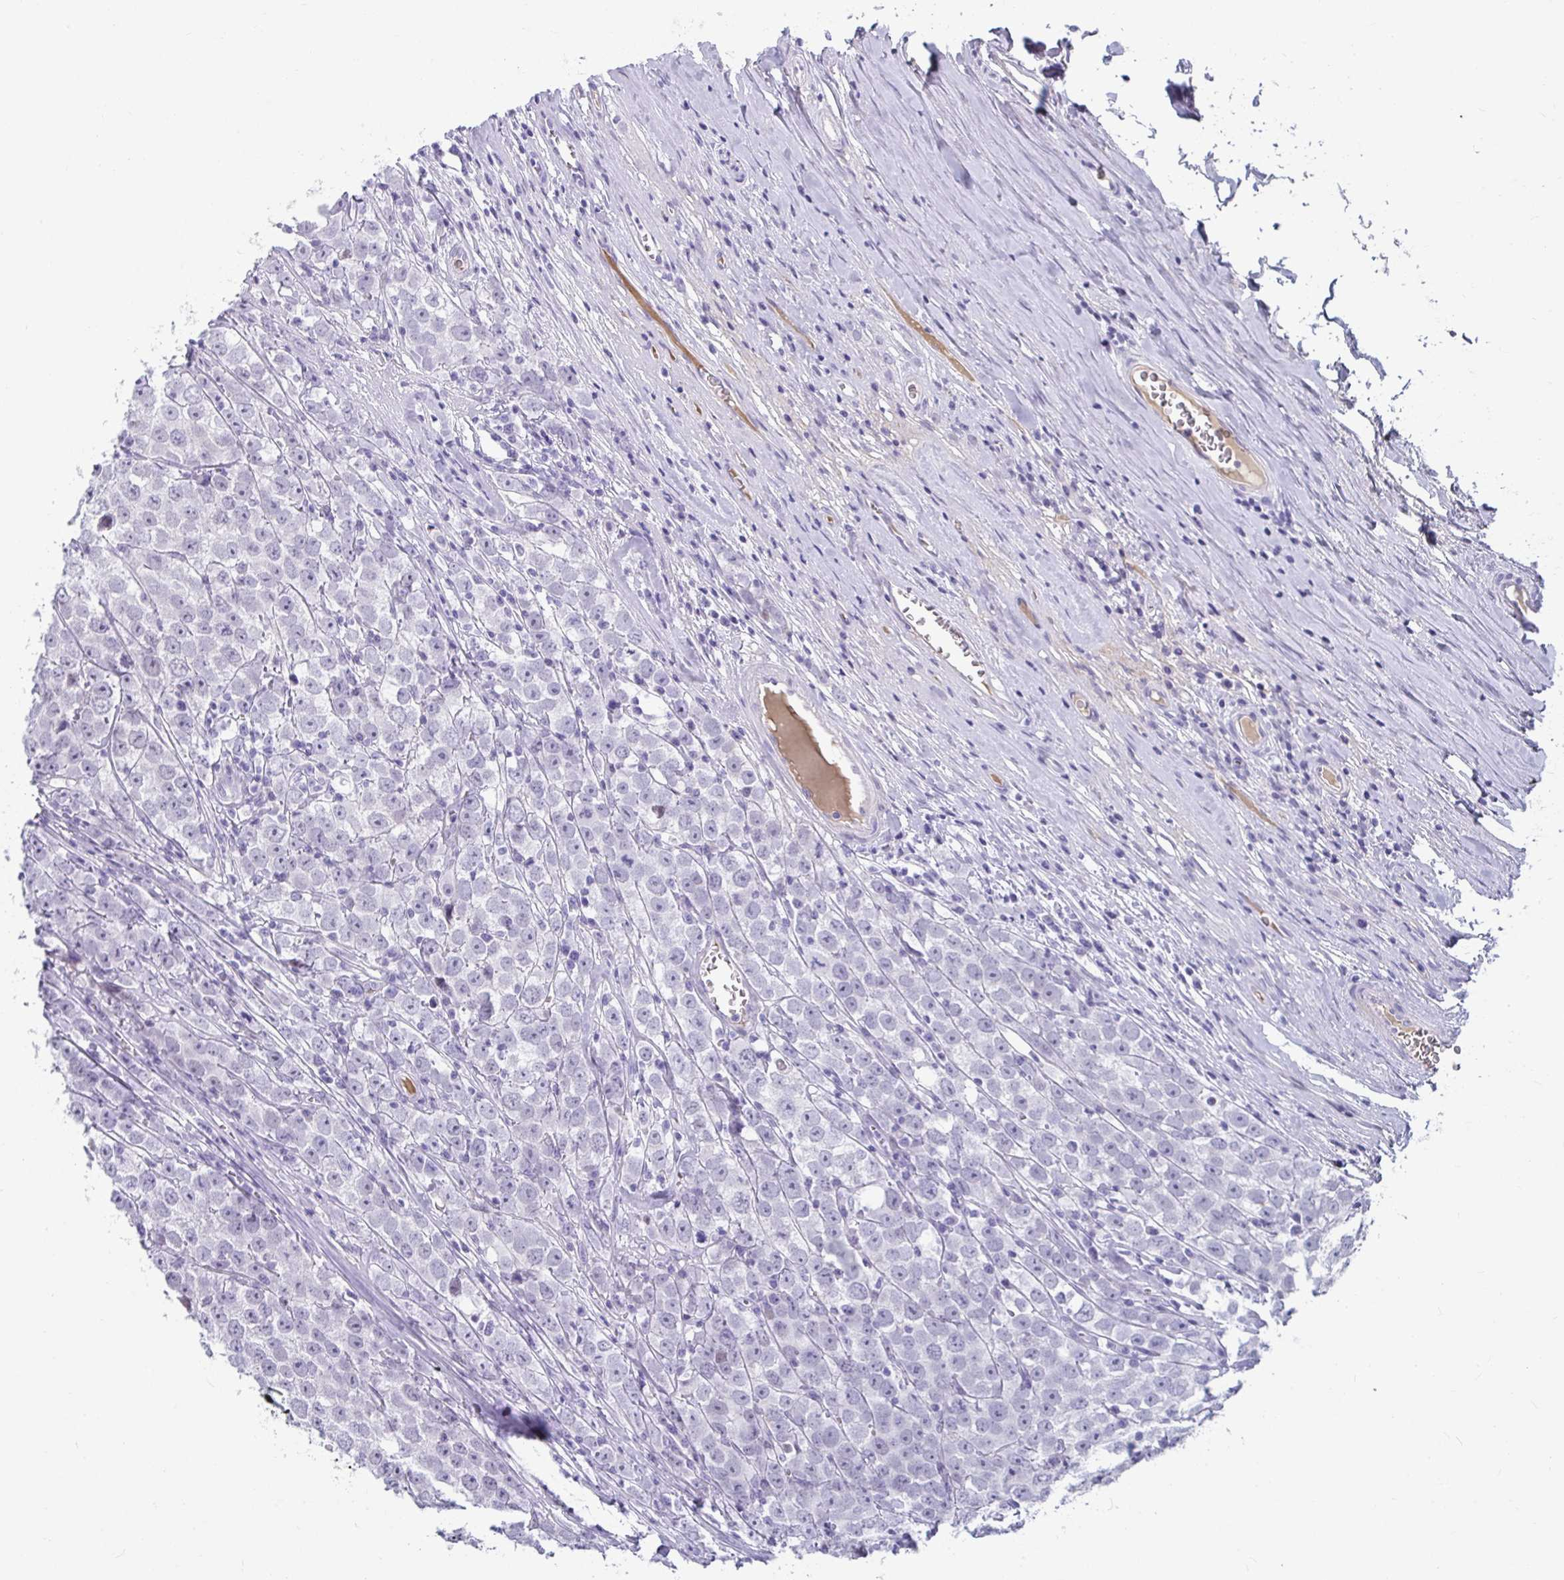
{"staining": {"intensity": "negative", "quantity": "none", "location": "none"}, "tissue": "testis cancer", "cell_type": "Tumor cells", "image_type": "cancer", "snomed": [{"axis": "morphology", "description": "Seminoma, NOS"}, {"axis": "morphology", "description": "Carcinoma, Embryonal, NOS"}, {"axis": "topography", "description": "Testis"}], "caption": "High power microscopy micrograph of an IHC image of testis seminoma, revealing no significant positivity in tumor cells.", "gene": "NPY", "patient": {"sex": "male", "age": 52}}